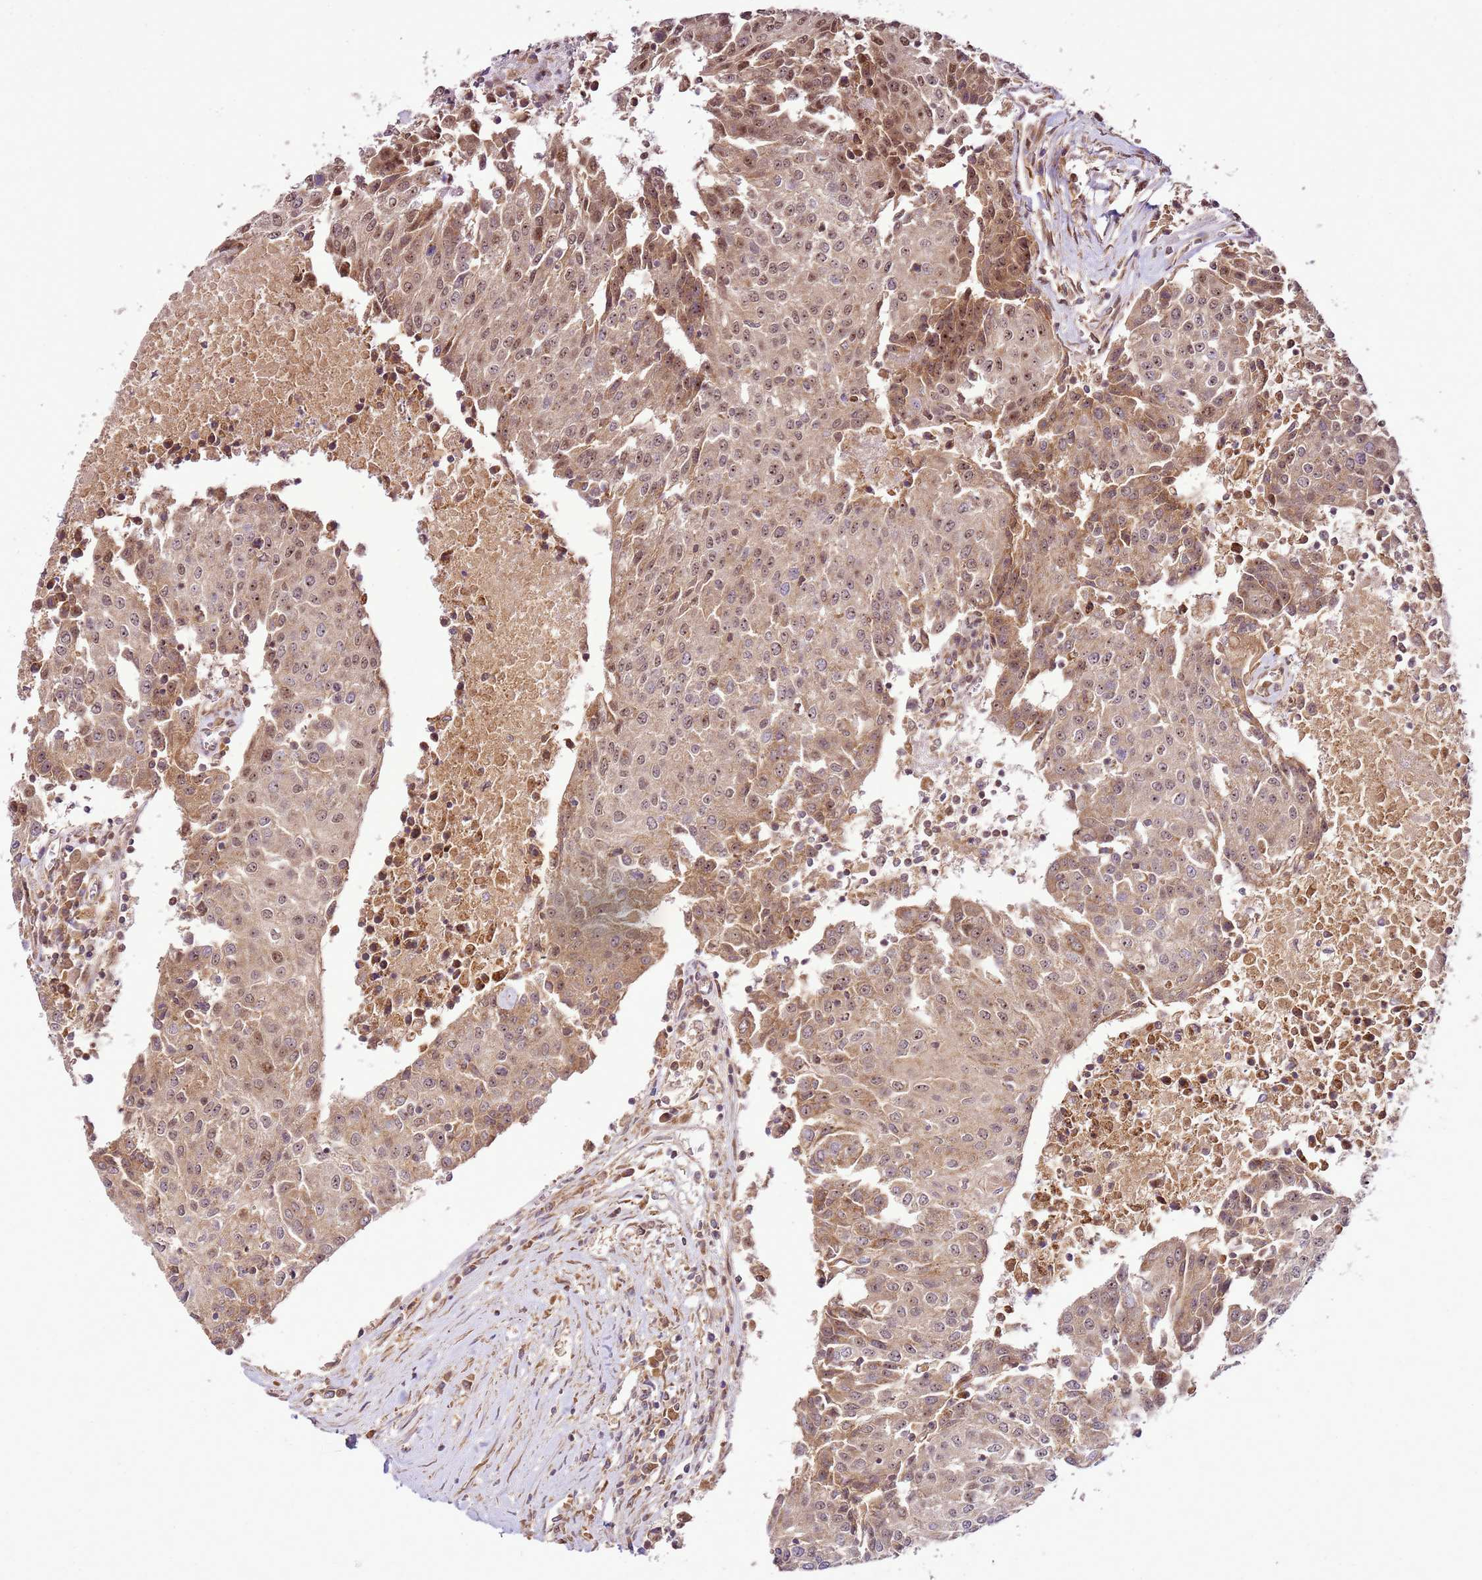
{"staining": {"intensity": "moderate", "quantity": ">75%", "location": "cytoplasmic/membranous,nuclear"}, "tissue": "urothelial cancer", "cell_type": "Tumor cells", "image_type": "cancer", "snomed": [{"axis": "morphology", "description": "Urothelial carcinoma, High grade"}, {"axis": "topography", "description": "Urinary bladder"}], "caption": "Urothelial carcinoma (high-grade) tissue reveals moderate cytoplasmic/membranous and nuclear staining in about >75% of tumor cells, visualized by immunohistochemistry. (IHC, brightfield microscopy, high magnification).", "gene": "RASA3", "patient": {"sex": "female", "age": 85}}